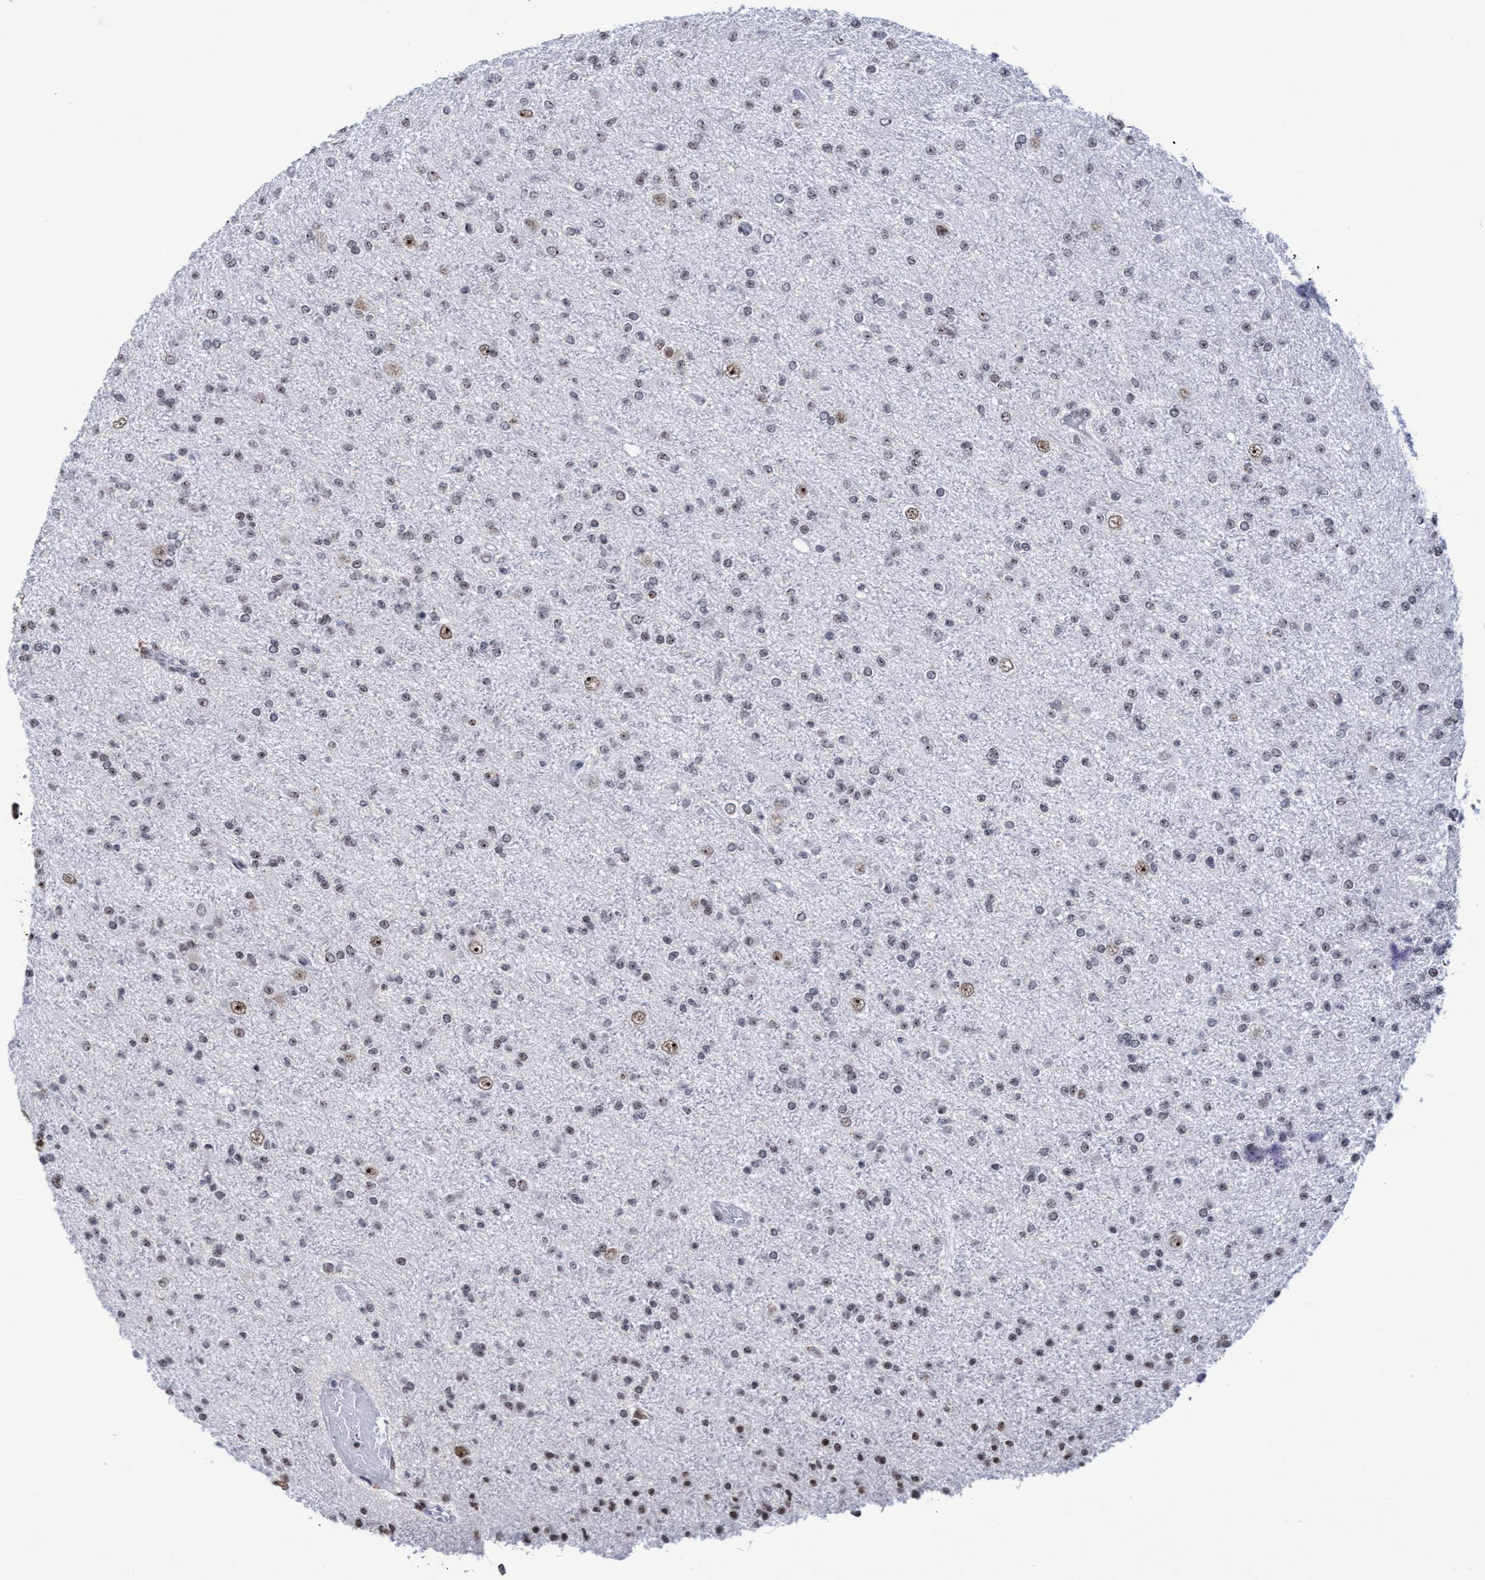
{"staining": {"intensity": "weak", "quantity": "<25%", "location": "nuclear"}, "tissue": "glioma", "cell_type": "Tumor cells", "image_type": "cancer", "snomed": [{"axis": "morphology", "description": "Glioma, malignant, Low grade"}, {"axis": "topography", "description": "Brain"}], "caption": "Glioma stained for a protein using immunohistochemistry displays no positivity tumor cells.", "gene": "EFCAB10", "patient": {"sex": "female", "age": 22}}